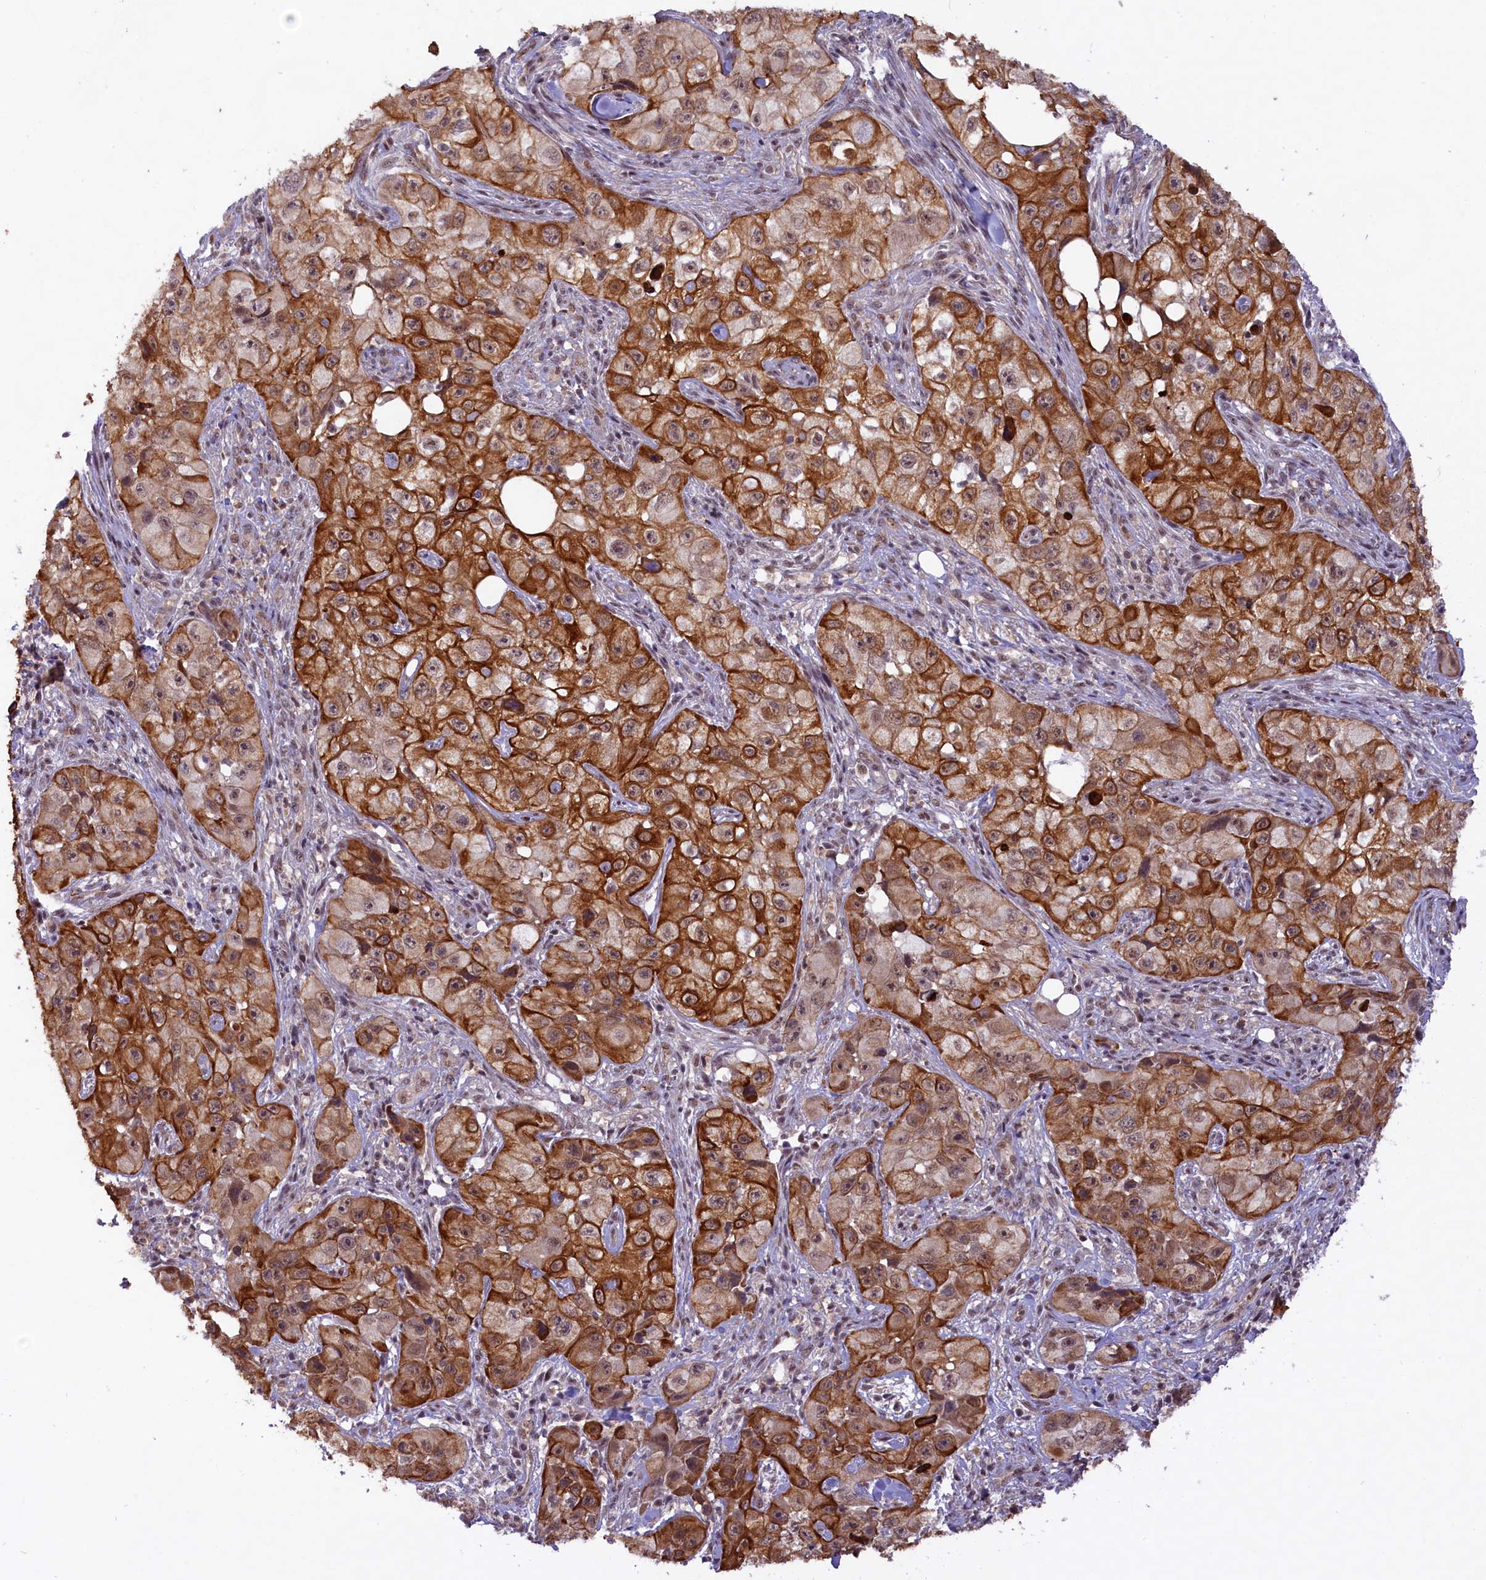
{"staining": {"intensity": "moderate", "quantity": ">75%", "location": "cytoplasmic/membranous"}, "tissue": "skin cancer", "cell_type": "Tumor cells", "image_type": "cancer", "snomed": [{"axis": "morphology", "description": "Squamous cell carcinoma, NOS"}, {"axis": "topography", "description": "Skin"}, {"axis": "topography", "description": "Subcutis"}], "caption": "Immunohistochemistry (IHC) staining of skin cancer (squamous cell carcinoma), which exhibits medium levels of moderate cytoplasmic/membranous staining in about >75% of tumor cells indicating moderate cytoplasmic/membranous protein expression. The staining was performed using DAB (brown) for protein detection and nuclei were counterstained in hematoxylin (blue).", "gene": "CARD8", "patient": {"sex": "male", "age": 73}}